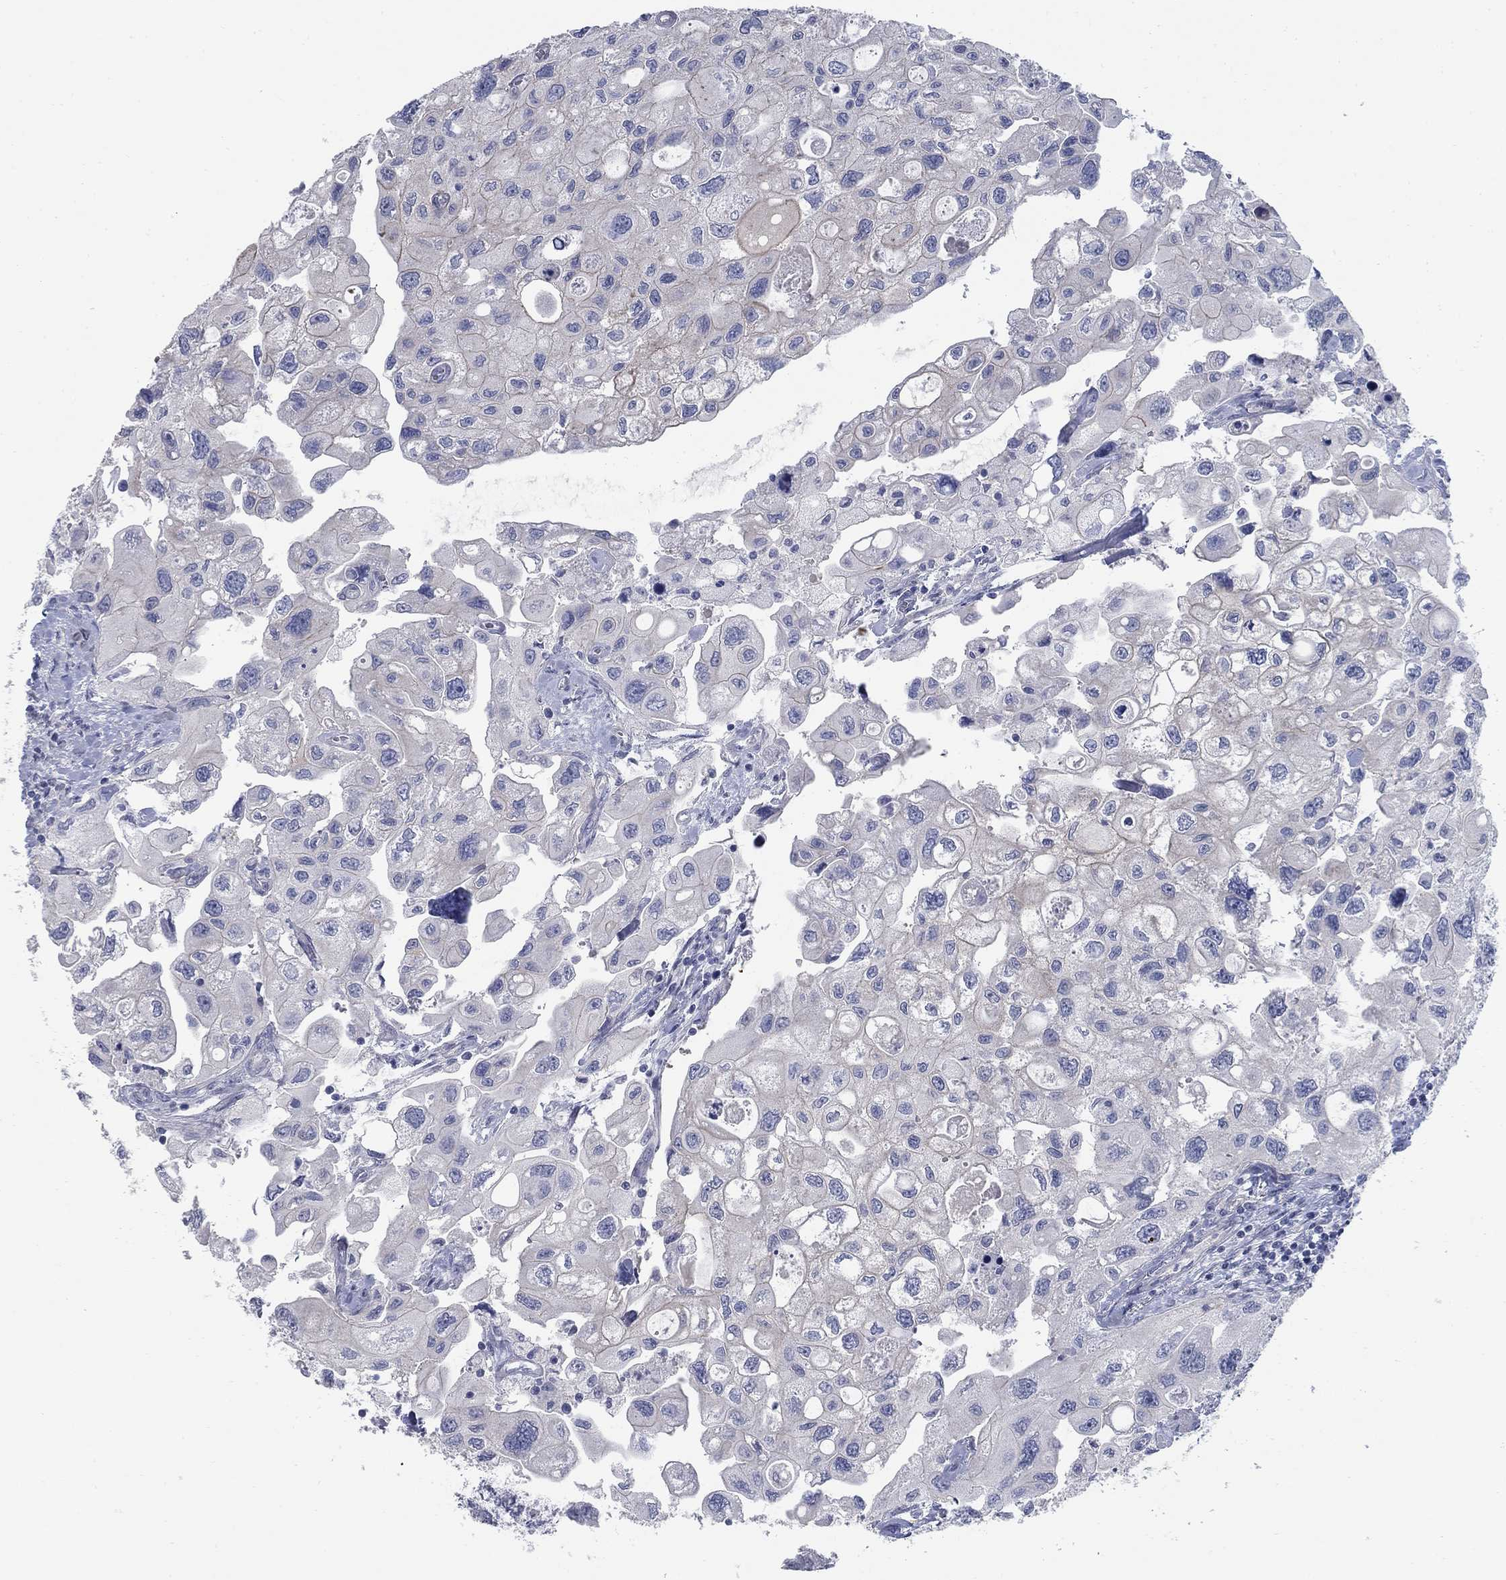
{"staining": {"intensity": "negative", "quantity": "none", "location": "none"}, "tissue": "urothelial cancer", "cell_type": "Tumor cells", "image_type": "cancer", "snomed": [{"axis": "morphology", "description": "Urothelial carcinoma, High grade"}, {"axis": "topography", "description": "Urinary bladder"}], "caption": "A high-resolution micrograph shows IHC staining of urothelial cancer, which exhibits no significant staining in tumor cells.", "gene": "DNER", "patient": {"sex": "male", "age": 59}}